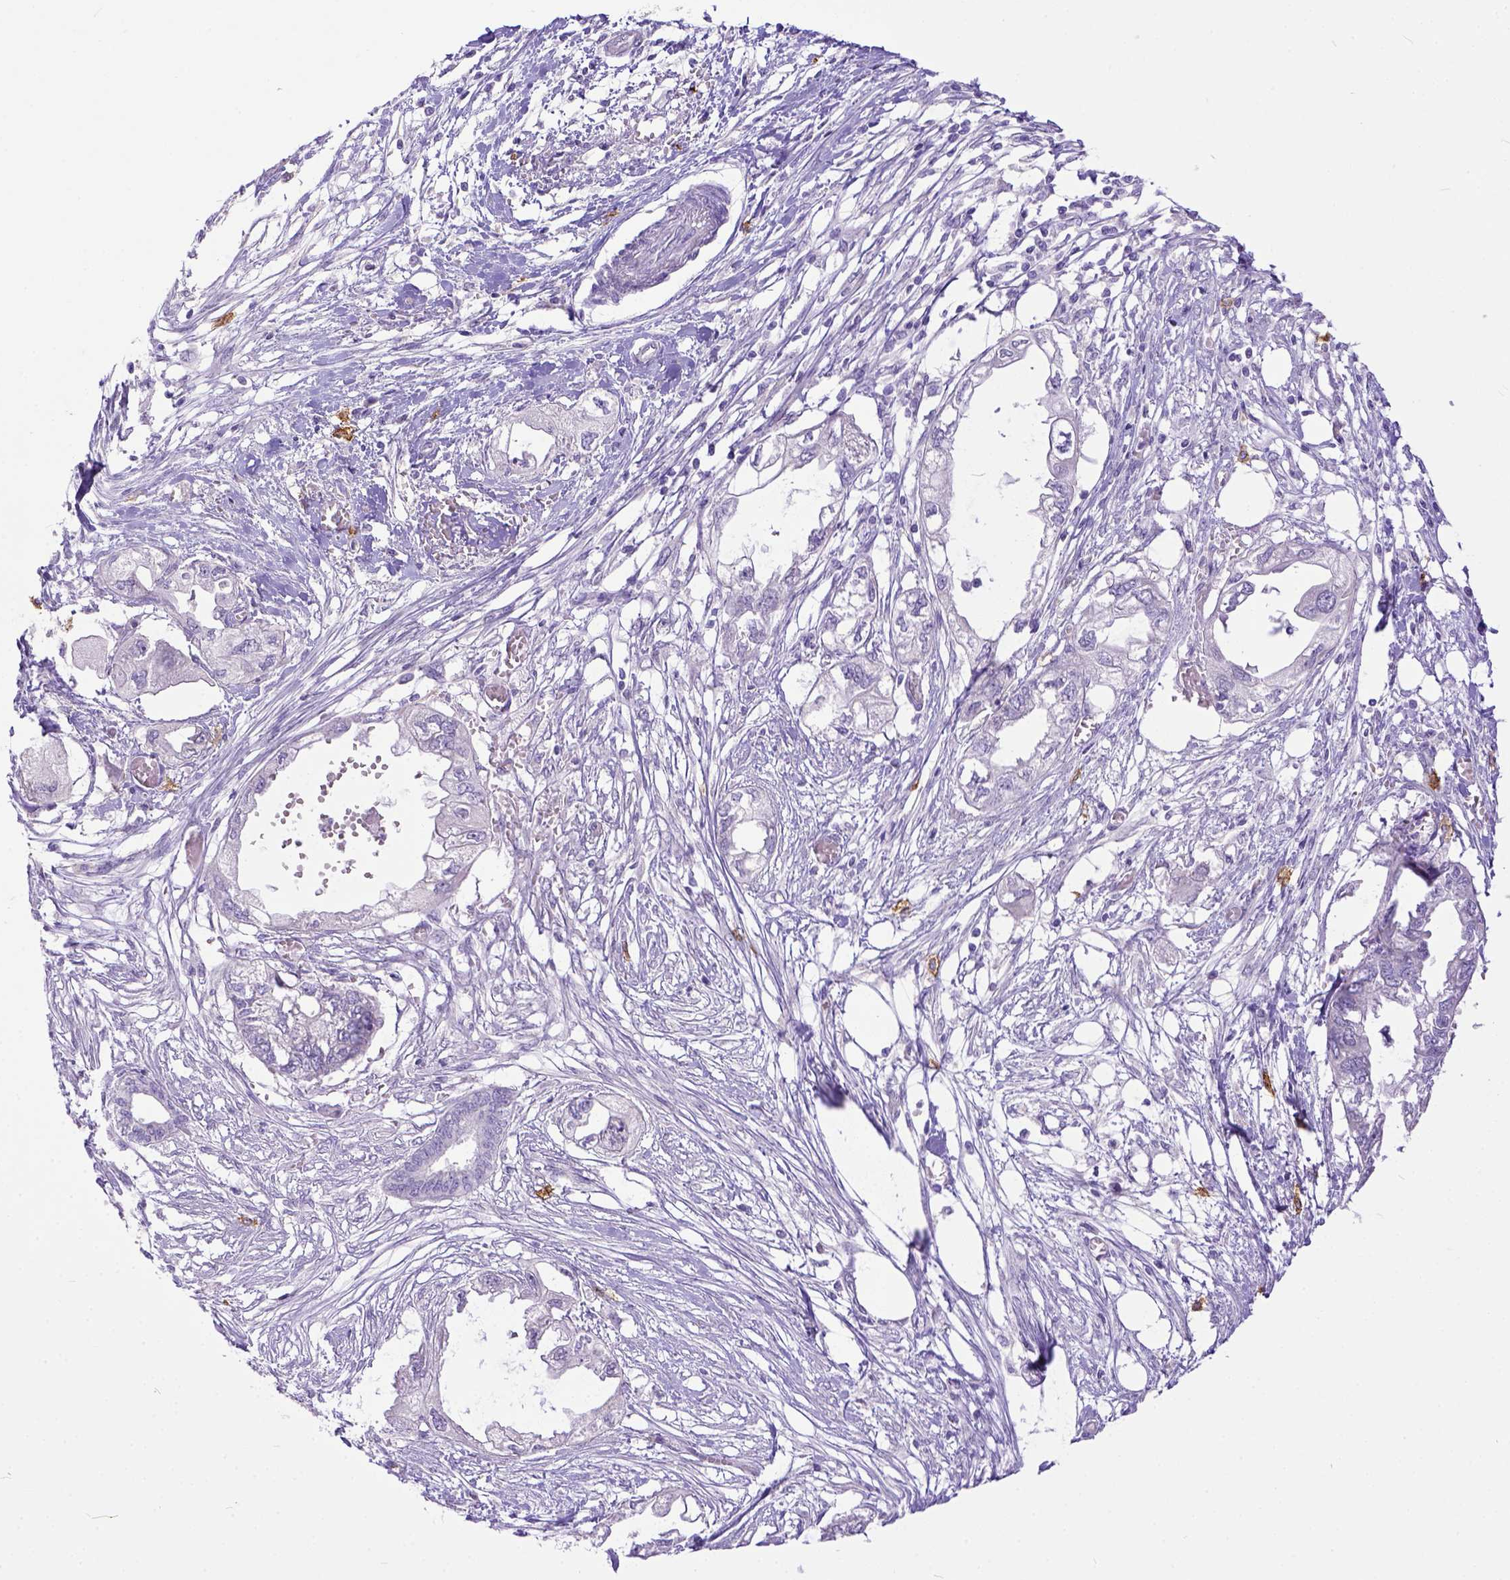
{"staining": {"intensity": "negative", "quantity": "none", "location": "none"}, "tissue": "endometrial cancer", "cell_type": "Tumor cells", "image_type": "cancer", "snomed": [{"axis": "morphology", "description": "Adenocarcinoma, NOS"}, {"axis": "morphology", "description": "Adenocarcinoma, metastatic, NOS"}, {"axis": "topography", "description": "Adipose tissue"}, {"axis": "topography", "description": "Endometrium"}], "caption": "Protein analysis of endometrial cancer (metastatic adenocarcinoma) demonstrates no significant expression in tumor cells.", "gene": "KIT", "patient": {"sex": "female", "age": 67}}